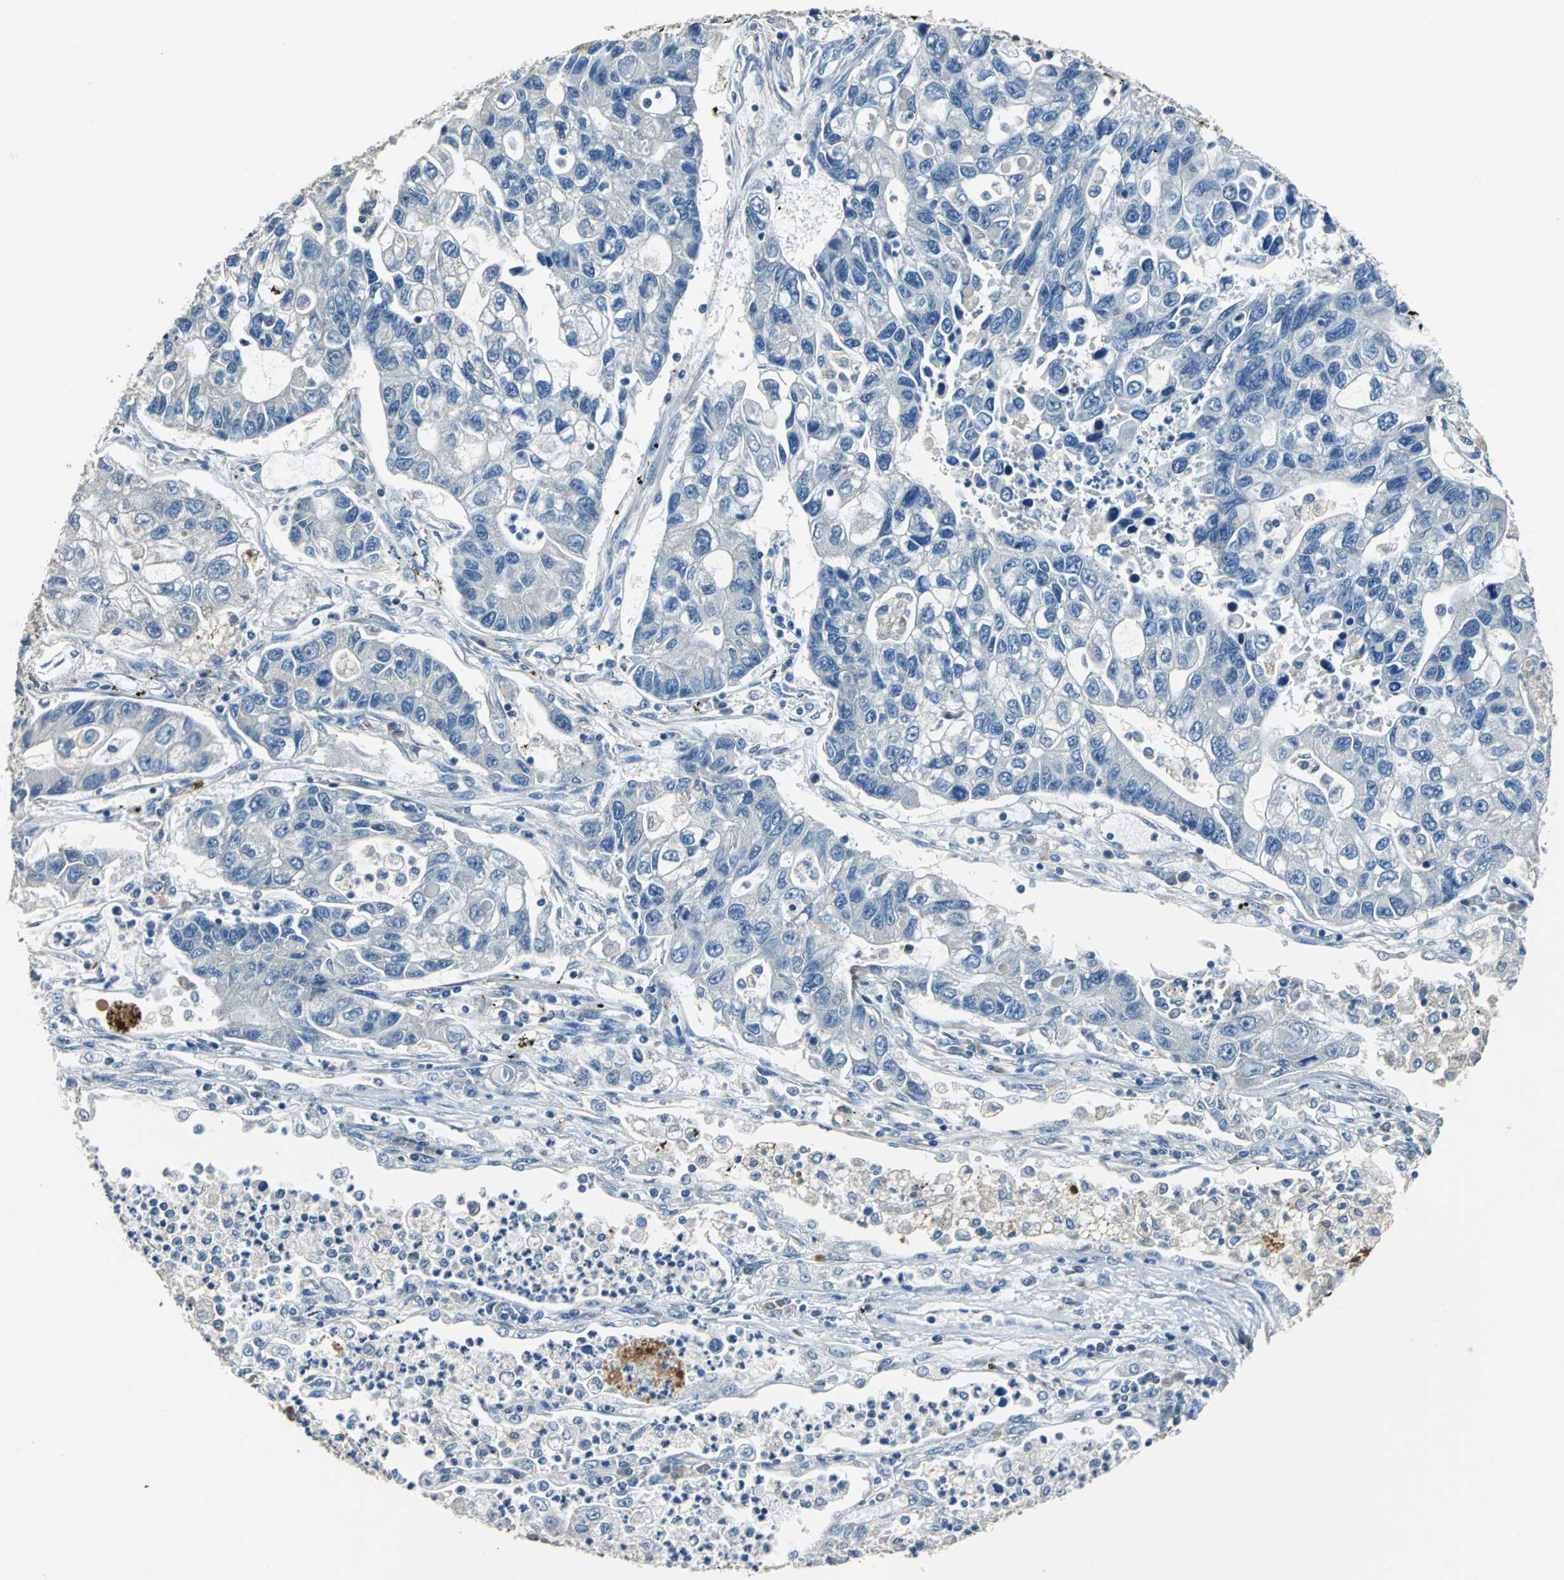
{"staining": {"intensity": "negative", "quantity": "none", "location": "none"}, "tissue": "lung cancer", "cell_type": "Tumor cells", "image_type": "cancer", "snomed": [{"axis": "morphology", "description": "Adenocarcinoma, NOS"}, {"axis": "topography", "description": "Lung"}], "caption": "DAB (3,3'-diaminobenzidine) immunohistochemical staining of lung adenocarcinoma reveals no significant positivity in tumor cells. The staining is performed using DAB brown chromogen with nuclei counter-stained in using hematoxylin.", "gene": "PRKCA", "patient": {"sex": "female", "age": 51}}